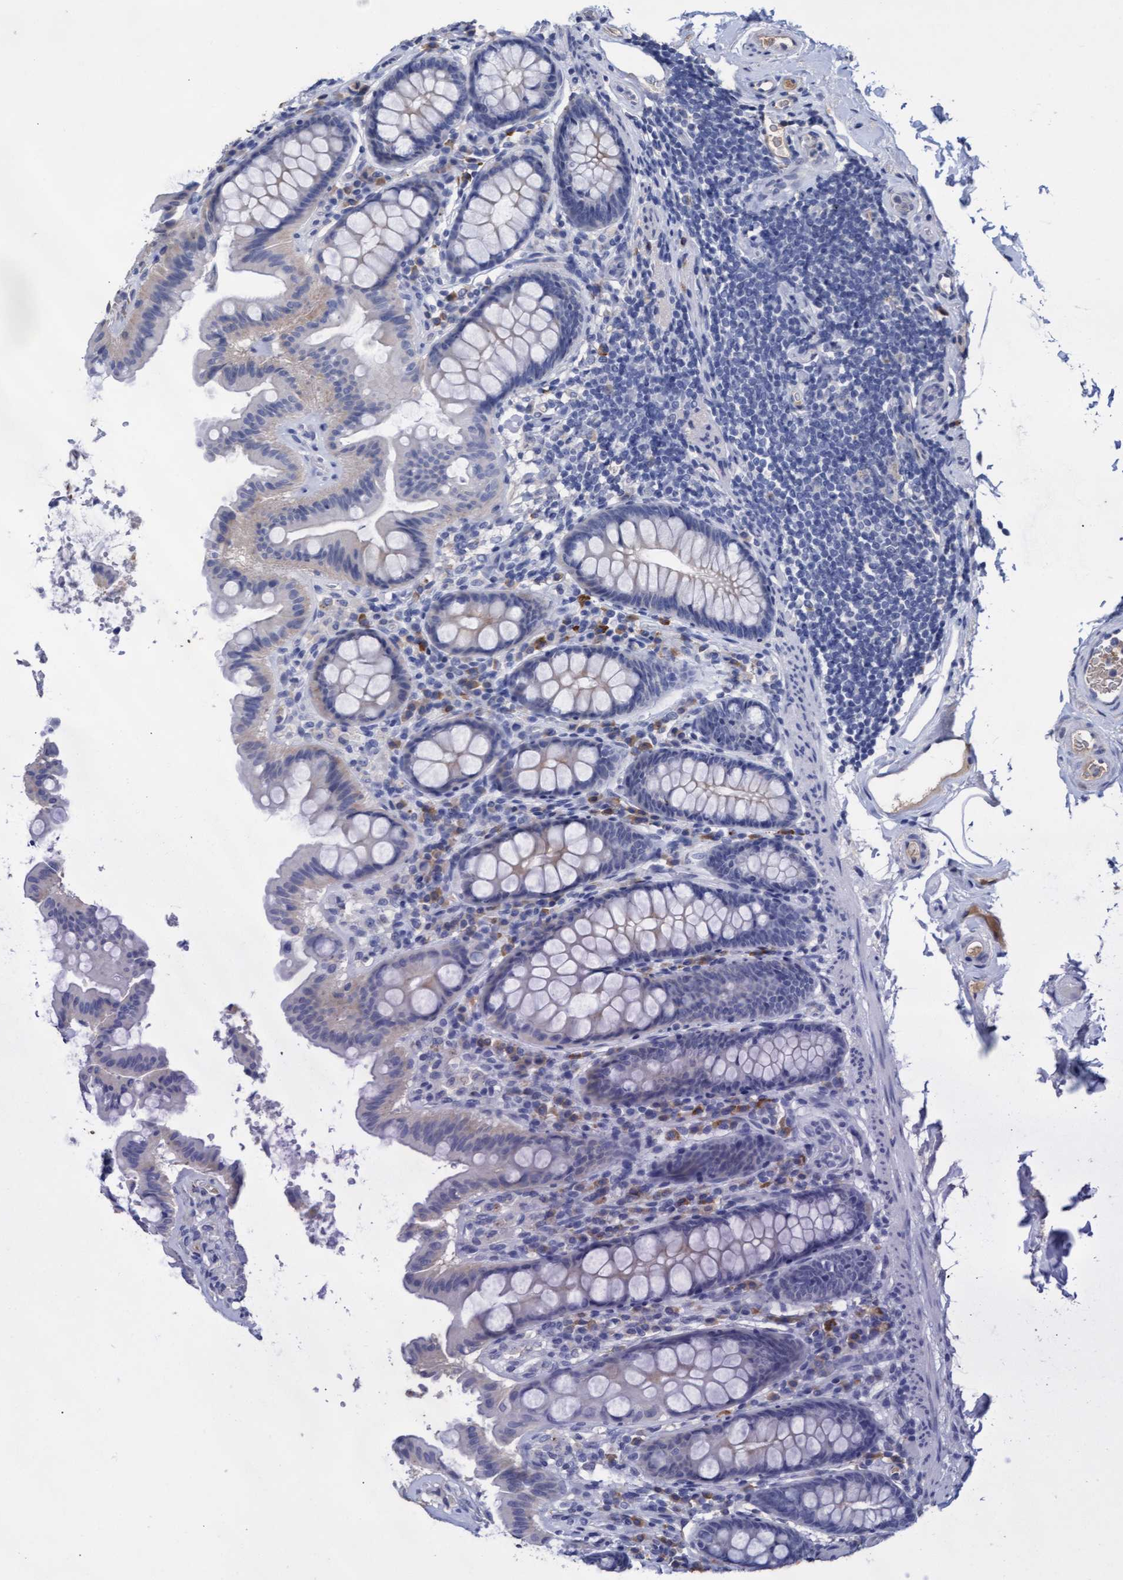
{"staining": {"intensity": "negative", "quantity": "none", "location": "none"}, "tissue": "colon", "cell_type": "Endothelial cells", "image_type": "normal", "snomed": [{"axis": "morphology", "description": "Normal tissue, NOS"}, {"axis": "topography", "description": "Colon"}, {"axis": "topography", "description": "Peripheral nerve tissue"}], "caption": "DAB (3,3'-diaminobenzidine) immunohistochemical staining of normal human colon displays no significant staining in endothelial cells. (Stains: DAB IHC with hematoxylin counter stain, Microscopy: brightfield microscopy at high magnification).", "gene": "GPR39", "patient": {"sex": "female", "age": 61}}